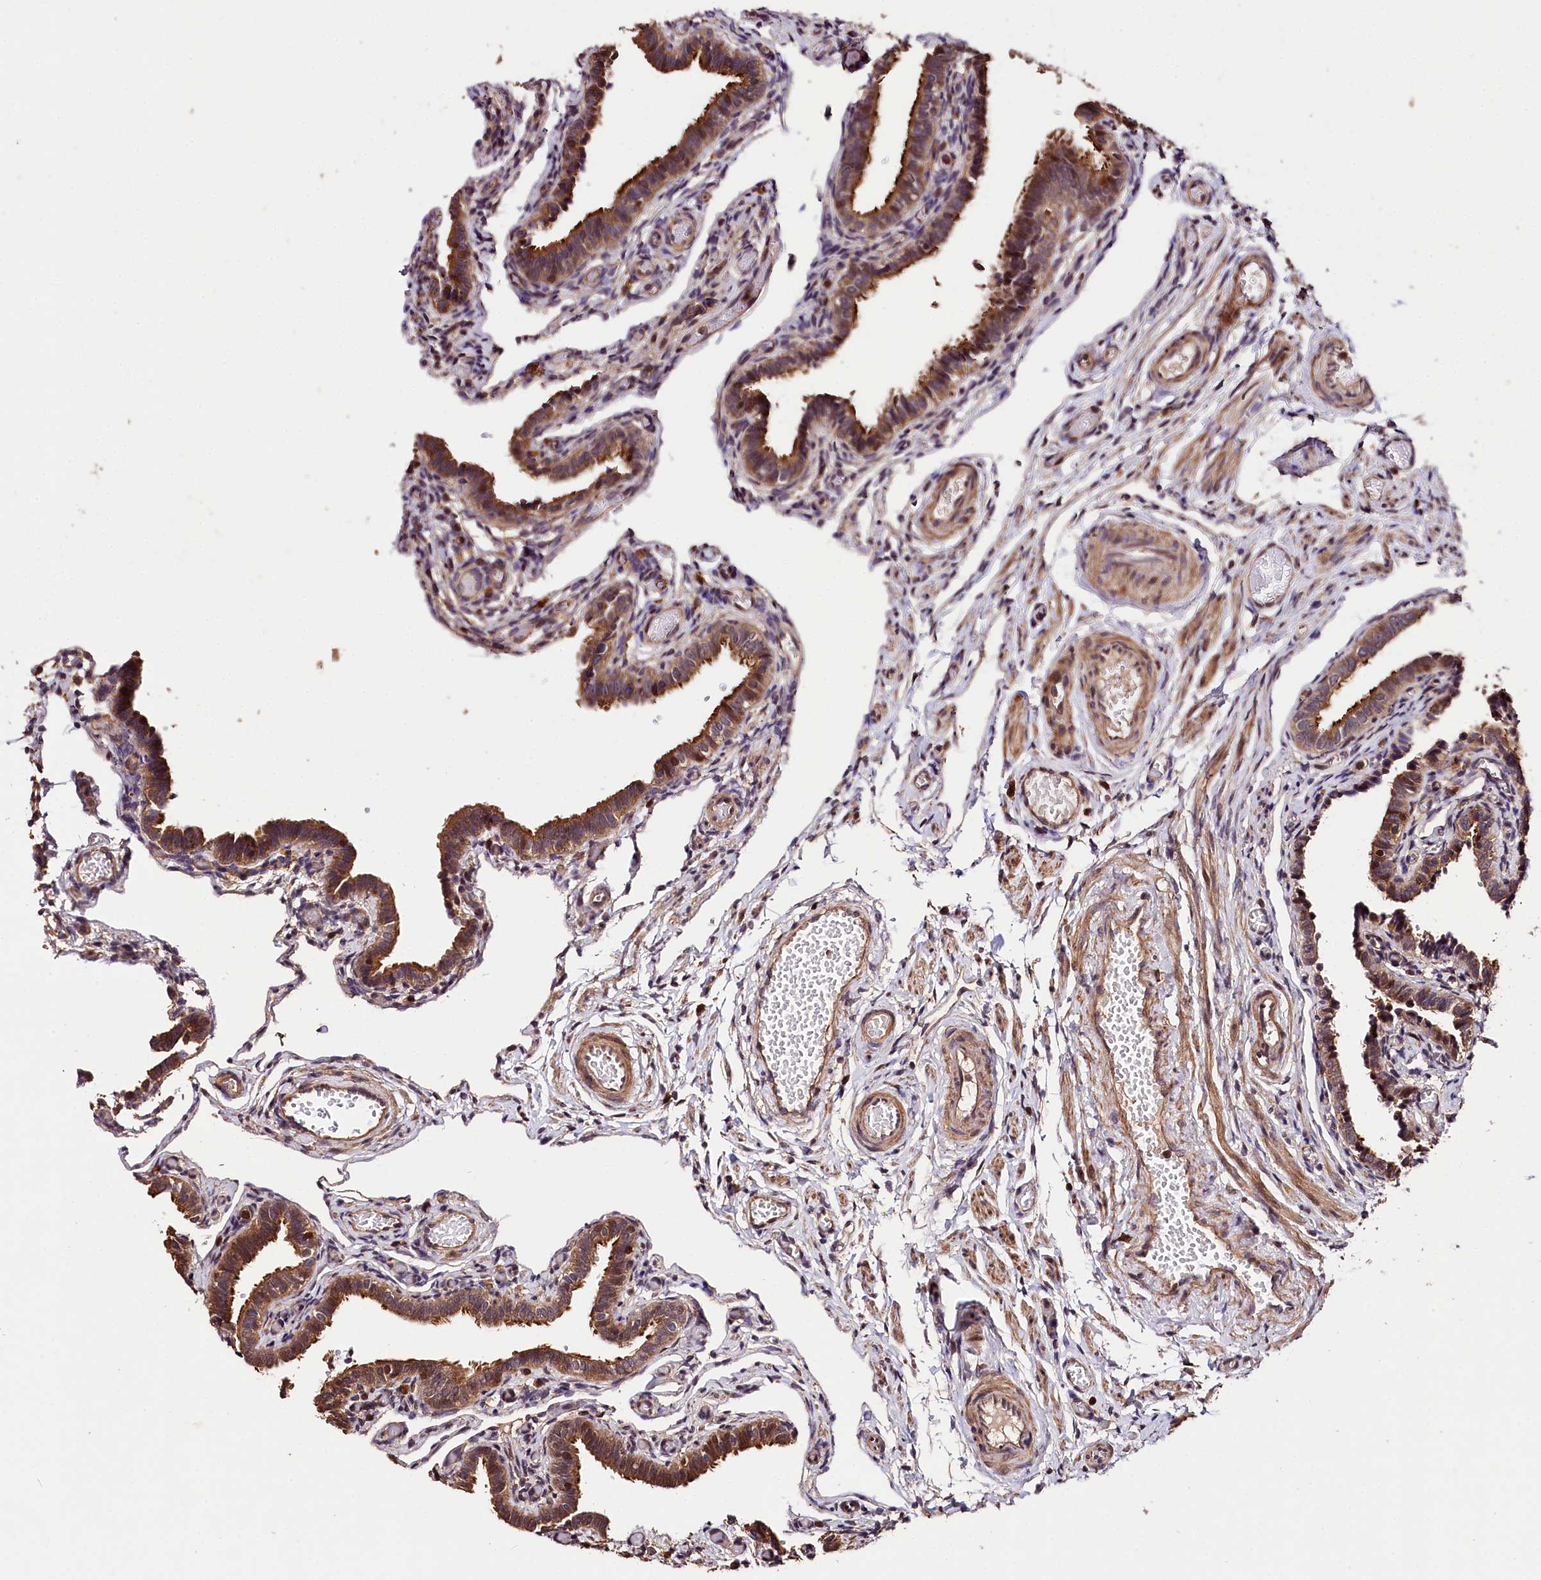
{"staining": {"intensity": "moderate", "quantity": ">75%", "location": "cytoplasmic/membranous"}, "tissue": "fallopian tube", "cell_type": "Glandular cells", "image_type": "normal", "snomed": [{"axis": "morphology", "description": "Normal tissue, NOS"}, {"axis": "topography", "description": "Fallopian tube"}], "caption": "Unremarkable fallopian tube demonstrates moderate cytoplasmic/membranous positivity in about >75% of glandular cells The staining was performed using DAB (3,3'-diaminobenzidine) to visualize the protein expression in brown, while the nuclei were stained in blue with hematoxylin (Magnification: 20x)..", "gene": "KPTN", "patient": {"sex": "female", "age": 36}}